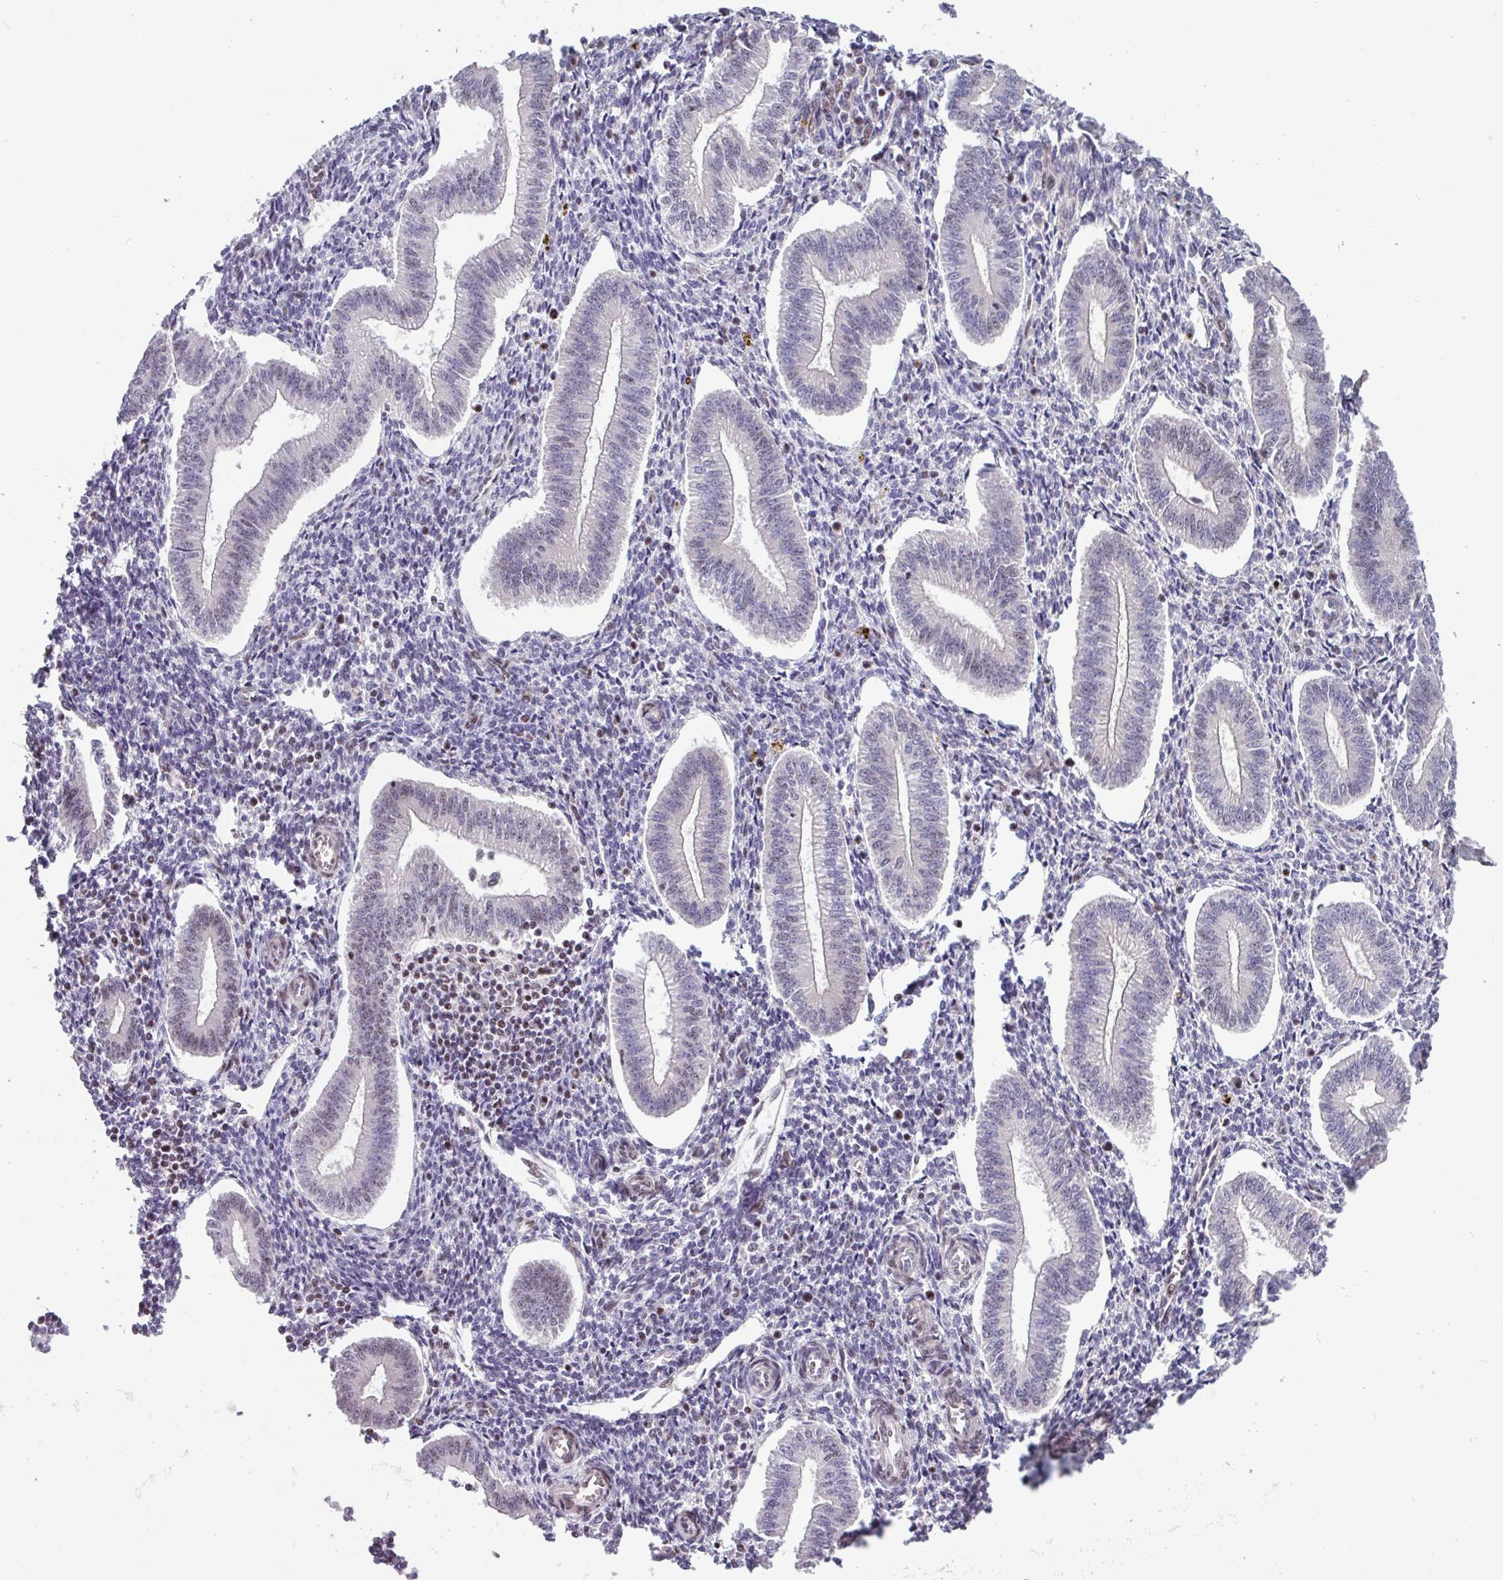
{"staining": {"intensity": "negative", "quantity": "none", "location": "none"}, "tissue": "endometrium", "cell_type": "Cells in endometrial stroma", "image_type": "normal", "snomed": [{"axis": "morphology", "description": "Normal tissue, NOS"}, {"axis": "topography", "description": "Endometrium"}], "caption": "DAB immunohistochemical staining of benign endometrium exhibits no significant positivity in cells in endometrial stroma.", "gene": "ZNF575", "patient": {"sex": "female", "age": 34}}